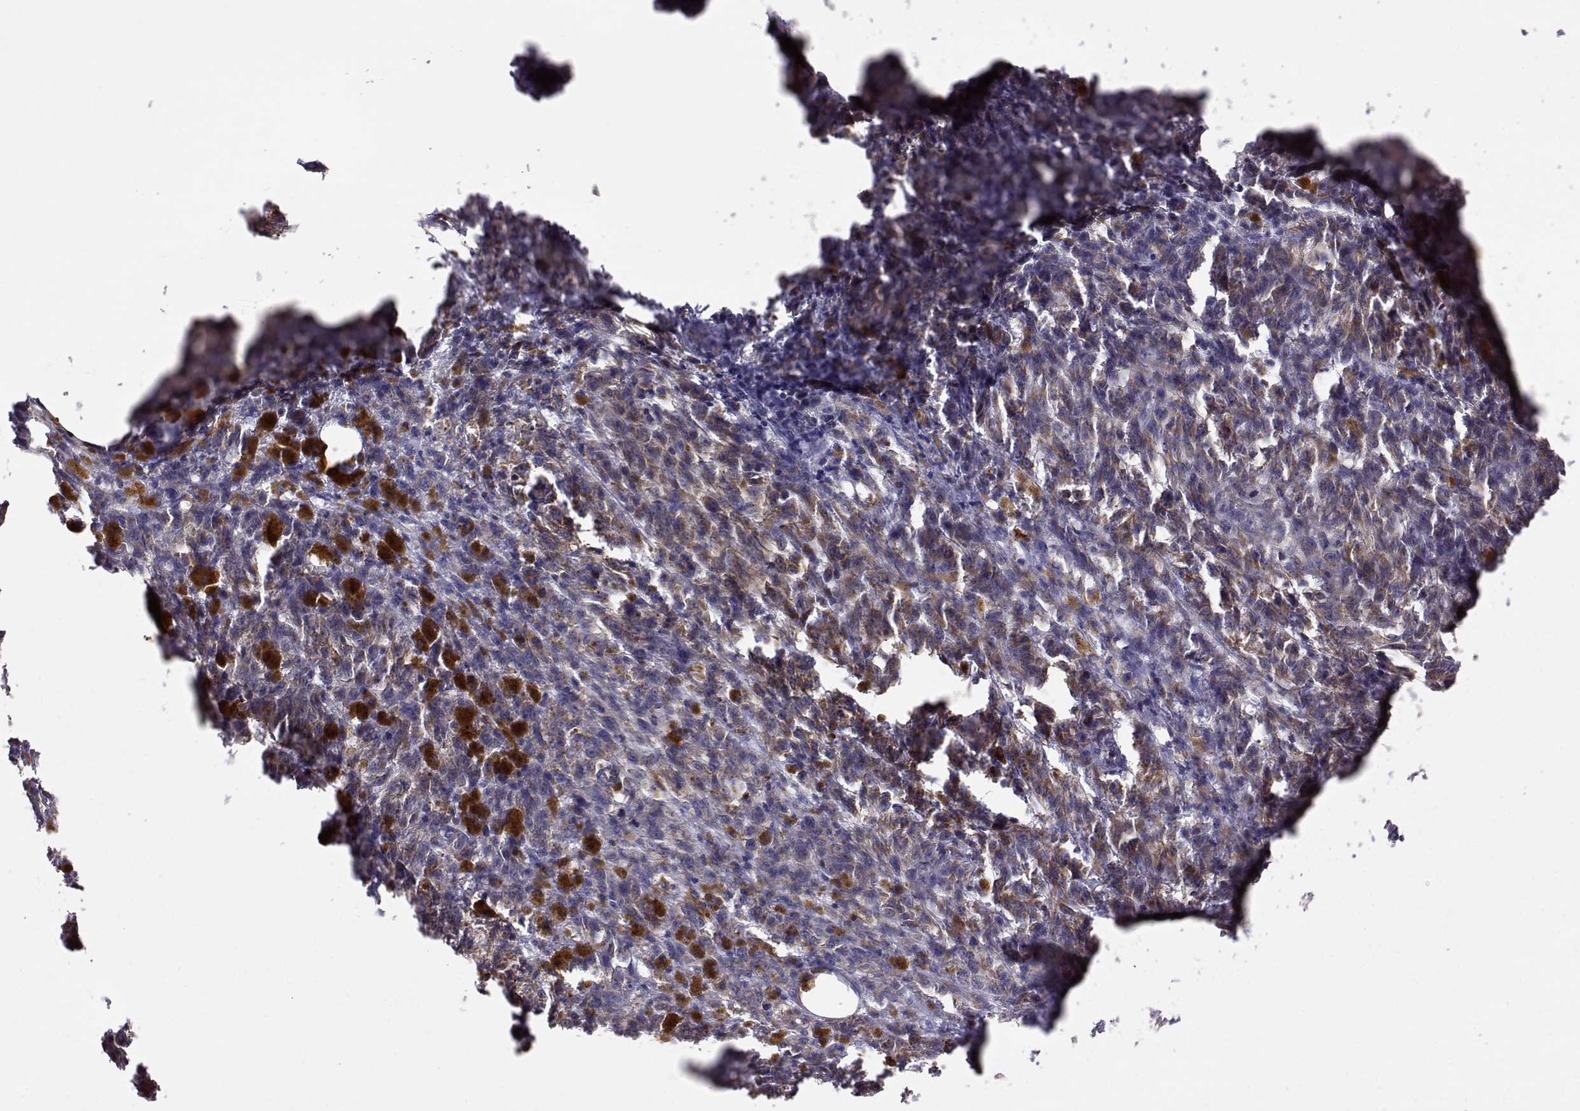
{"staining": {"intensity": "moderate", "quantity": "25%-75%", "location": "cytoplasmic/membranous"}, "tissue": "melanoma", "cell_type": "Tumor cells", "image_type": "cancer", "snomed": [{"axis": "morphology", "description": "Malignant melanoma, NOS"}, {"axis": "topography", "description": "Skin"}], "caption": "The photomicrograph displays immunohistochemical staining of malignant melanoma. There is moderate cytoplasmic/membranous expression is present in approximately 25%-75% of tumor cells.", "gene": "EXOG", "patient": {"sex": "female", "age": 34}}